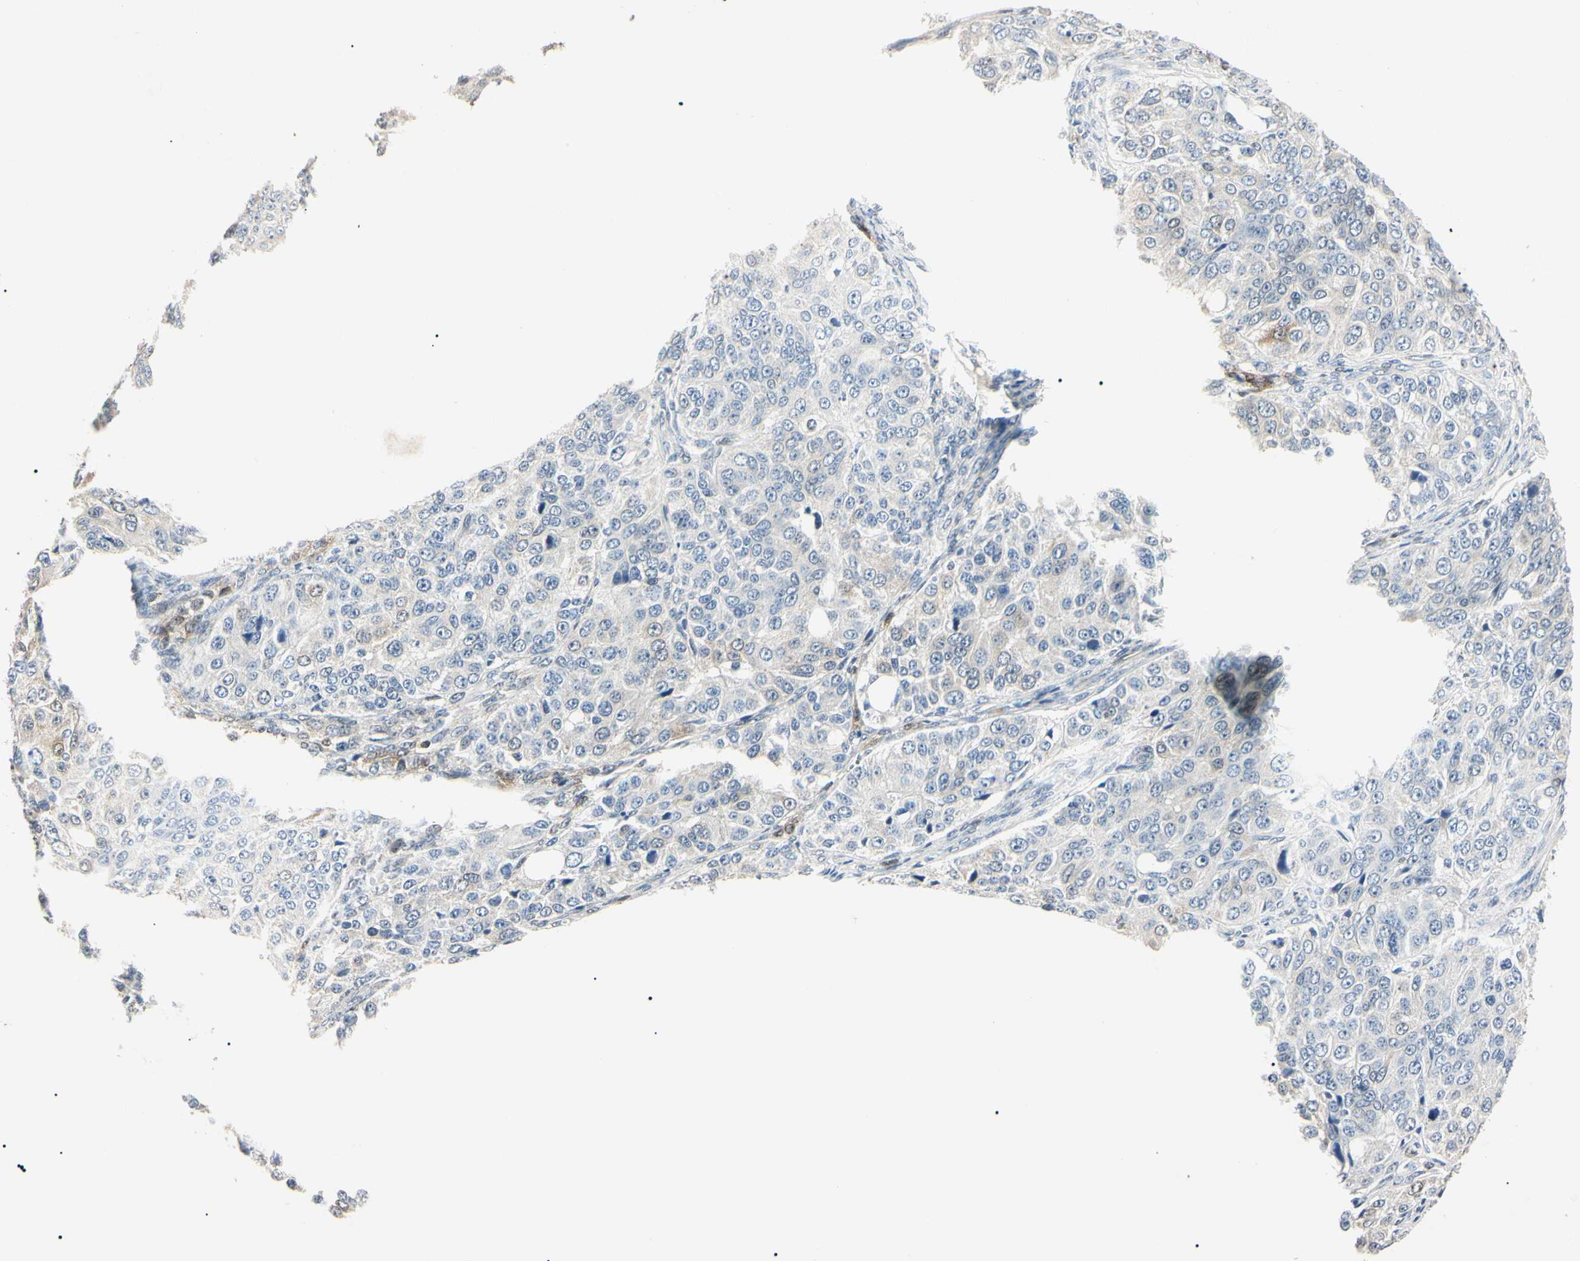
{"staining": {"intensity": "negative", "quantity": "none", "location": "none"}, "tissue": "ovarian cancer", "cell_type": "Tumor cells", "image_type": "cancer", "snomed": [{"axis": "morphology", "description": "Carcinoma, endometroid"}, {"axis": "topography", "description": "Ovary"}], "caption": "Photomicrograph shows no protein positivity in tumor cells of endometroid carcinoma (ovarian) tissue.", "gene": "AKR1C3", "patient": {"sex": "female", "age": 51}}